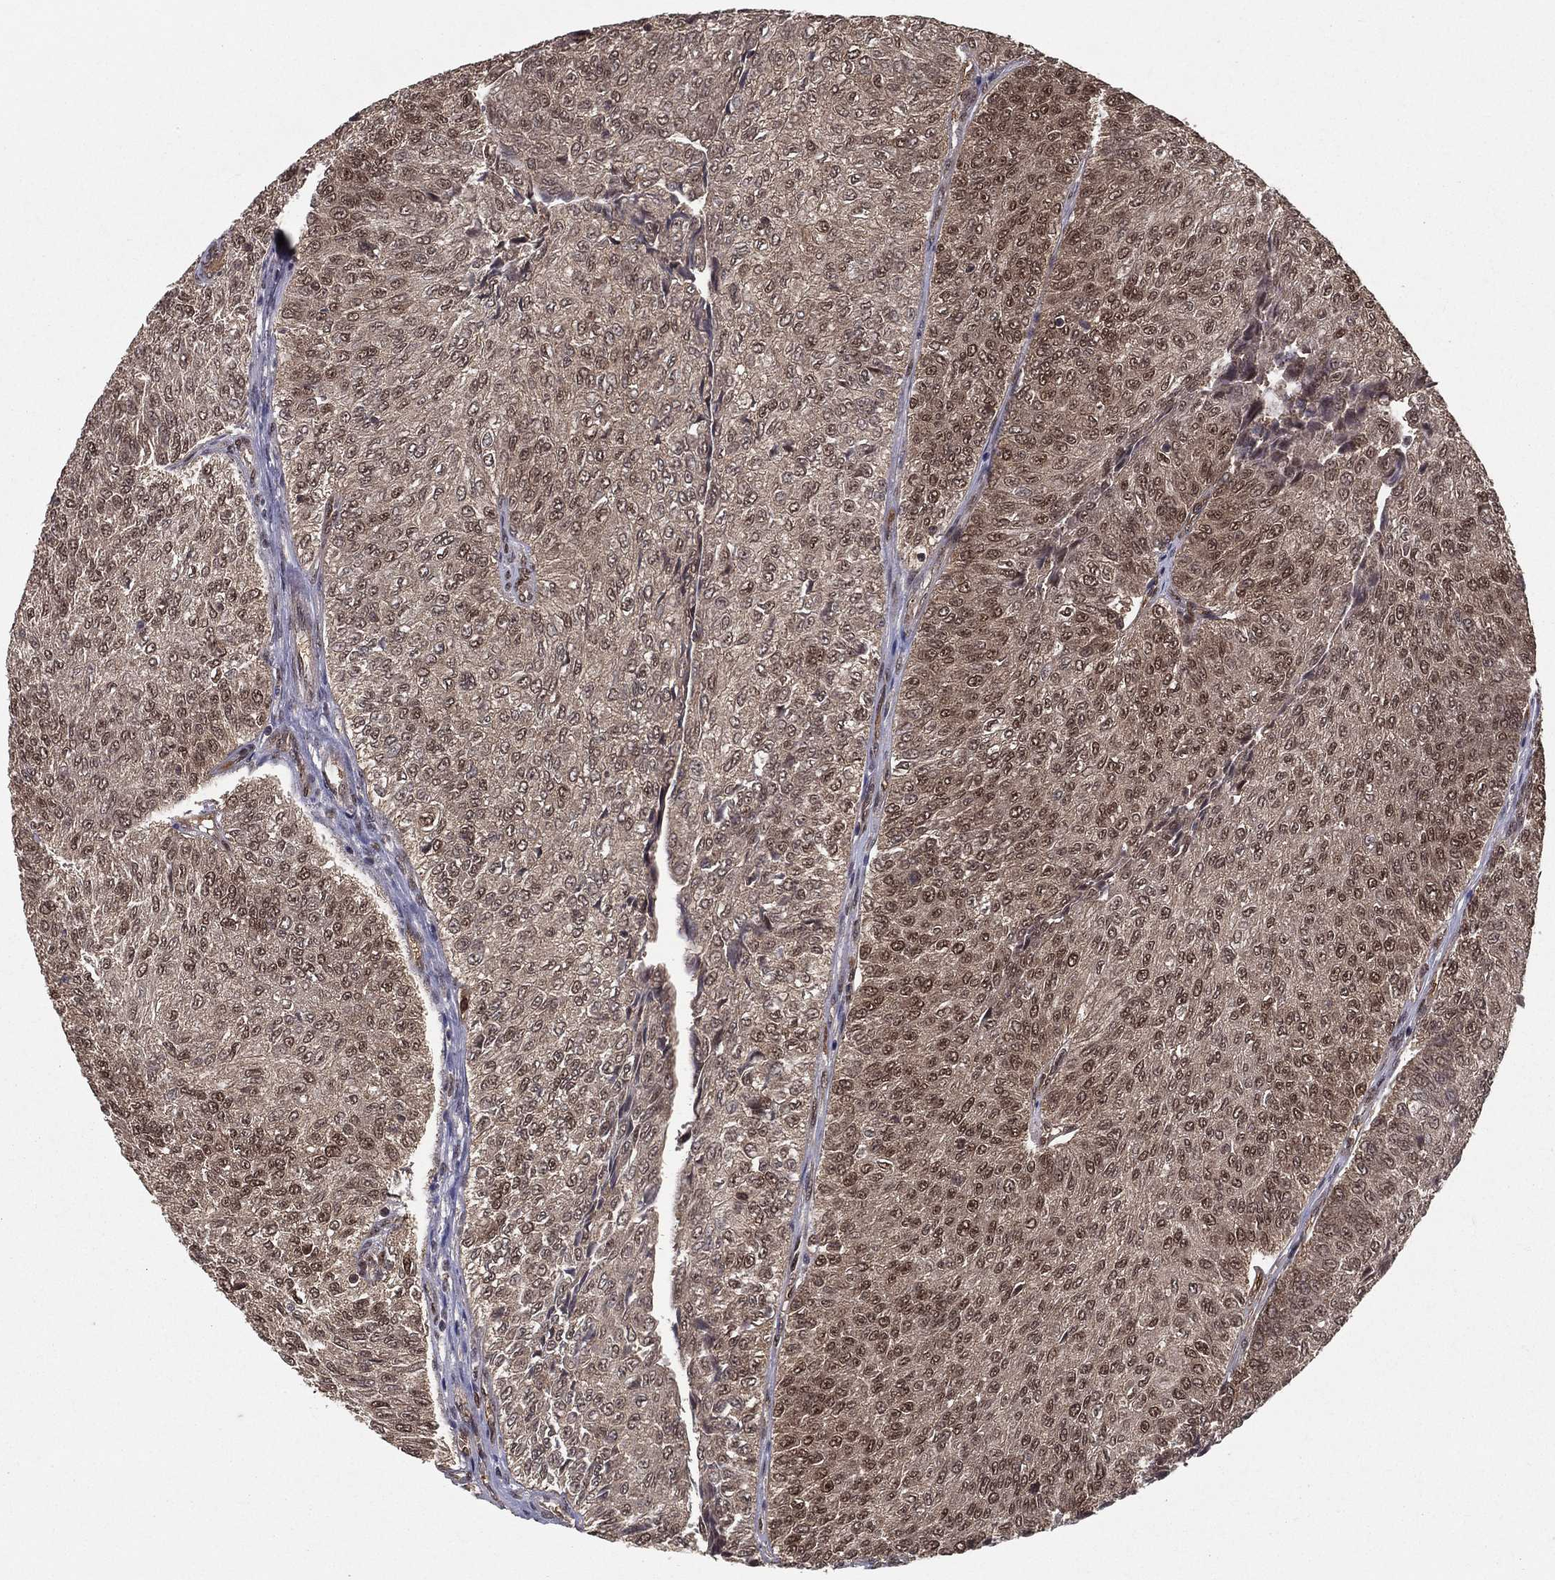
{"staining": {"intensity": "moderate", "quantity": "<25%", "location": "nuclear"}, "tissue": "urothelial cancer", "cell_type": "Tumor cells", "image_type": "cancer", "snomed": [{"axis": "morphology", "description": "Urothelial carcinoma, Low grade"}, {"axis": "topography", "description": "Urinary bladder"}], "caption": "Protein expression analysis of human low-grade urothelial carcinoma reveals moderate nuclear staining in about <25% of tumor cells.", "gene": "CARM1", "patient": {"sex": "male", "age": 78}}